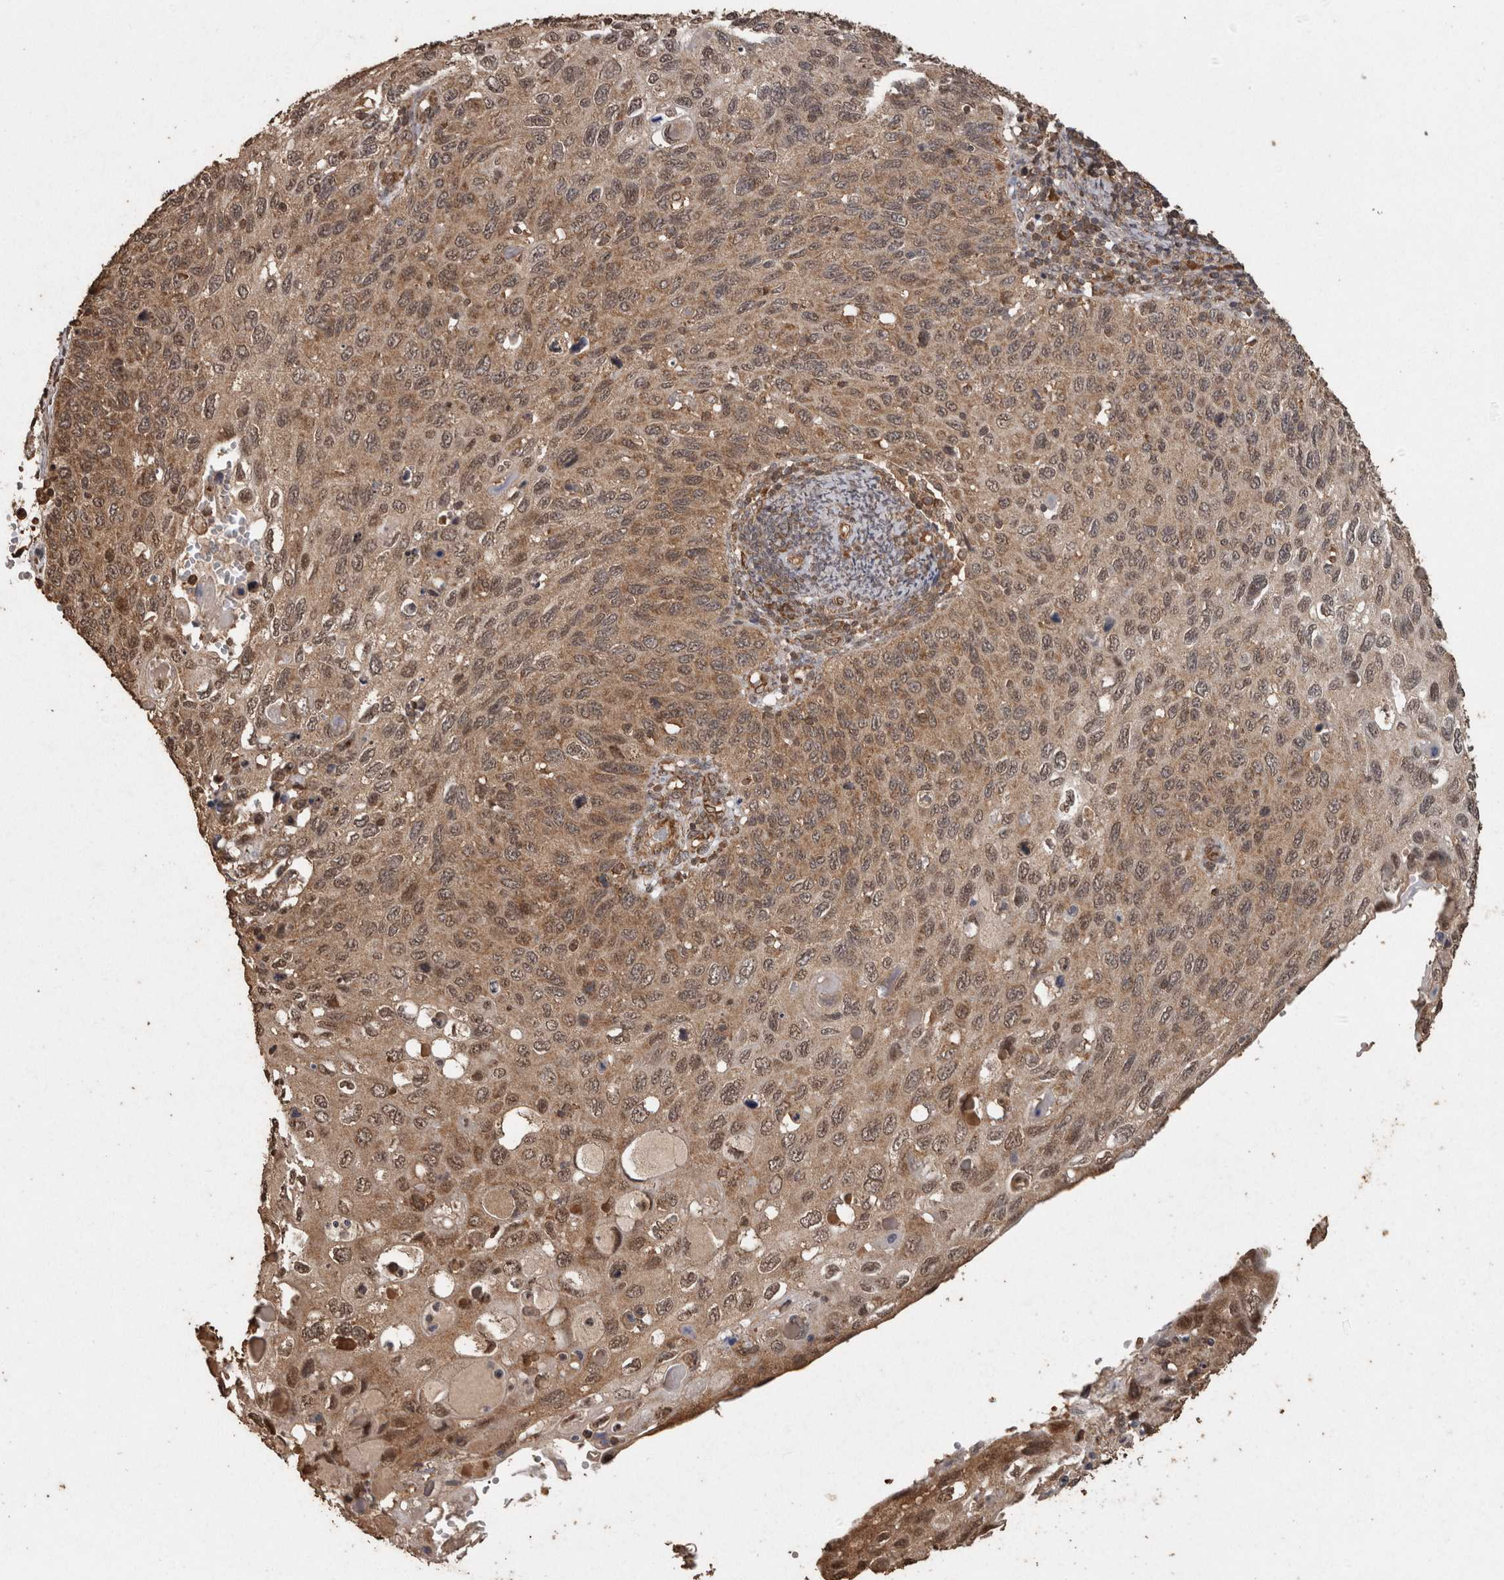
{"staining": {"intensity": "moderate", "quantity": ">75%", "location": "cytoplasmic/membranous"}, "tissue": "cervical cancer", "cell_type": "Tumor cells", "image_type": "cancer", "snomed": [{"axis": "morphology", "description": "Squamous cell carcinoma, NOS"}, {"axis": "topography", "description": "Cervix"}], "caption": "A high-resolution photomicrograph shows IHC staining of cervical squamous cell carcinoma, which demonstrates moderate cytoplasmic/membranous positivity in about >75% of tumor cells.", "gene": "PINK1", "patient": {"sex": "female", "age": 70}}